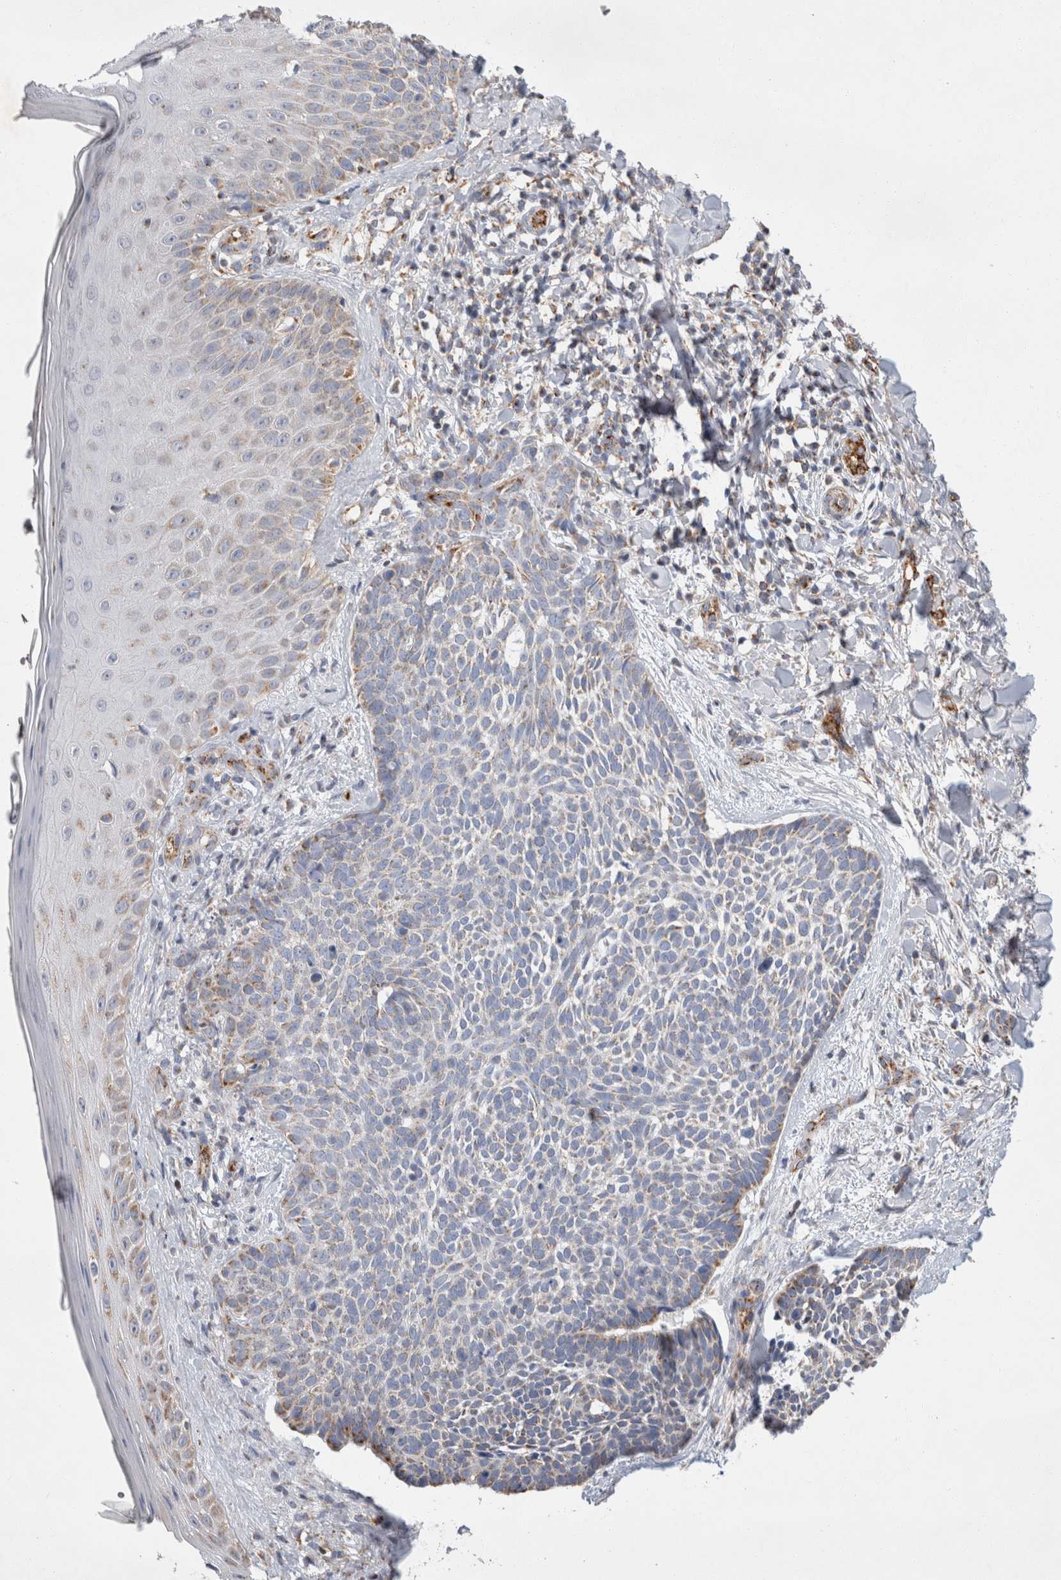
{"staining": {"intensity": "weak", "quantity": "25%-75%", "location": "cytoplasmic/membranous"}, "tissue": "skin cancer", "cell_type": "Tumor cells", "image_type": "cancer", "snomed": [{"axis": "morphology", "description": "Normal tissue, NOS"}, {"axis": "morphology", "description": "Basal cell carcinoma"}, {"axis": "topography", "description": "Skin"}], "caption": "A photomicrograph showing weak cytoplasmic/membranous positivity in approximately 25%-75% of tumor cells in basal cell carcinoma (skin), as visualized by brown immunohistochemical staining.", "gene": "IARS2", "patient": {"sex": "male", "age": 67}}